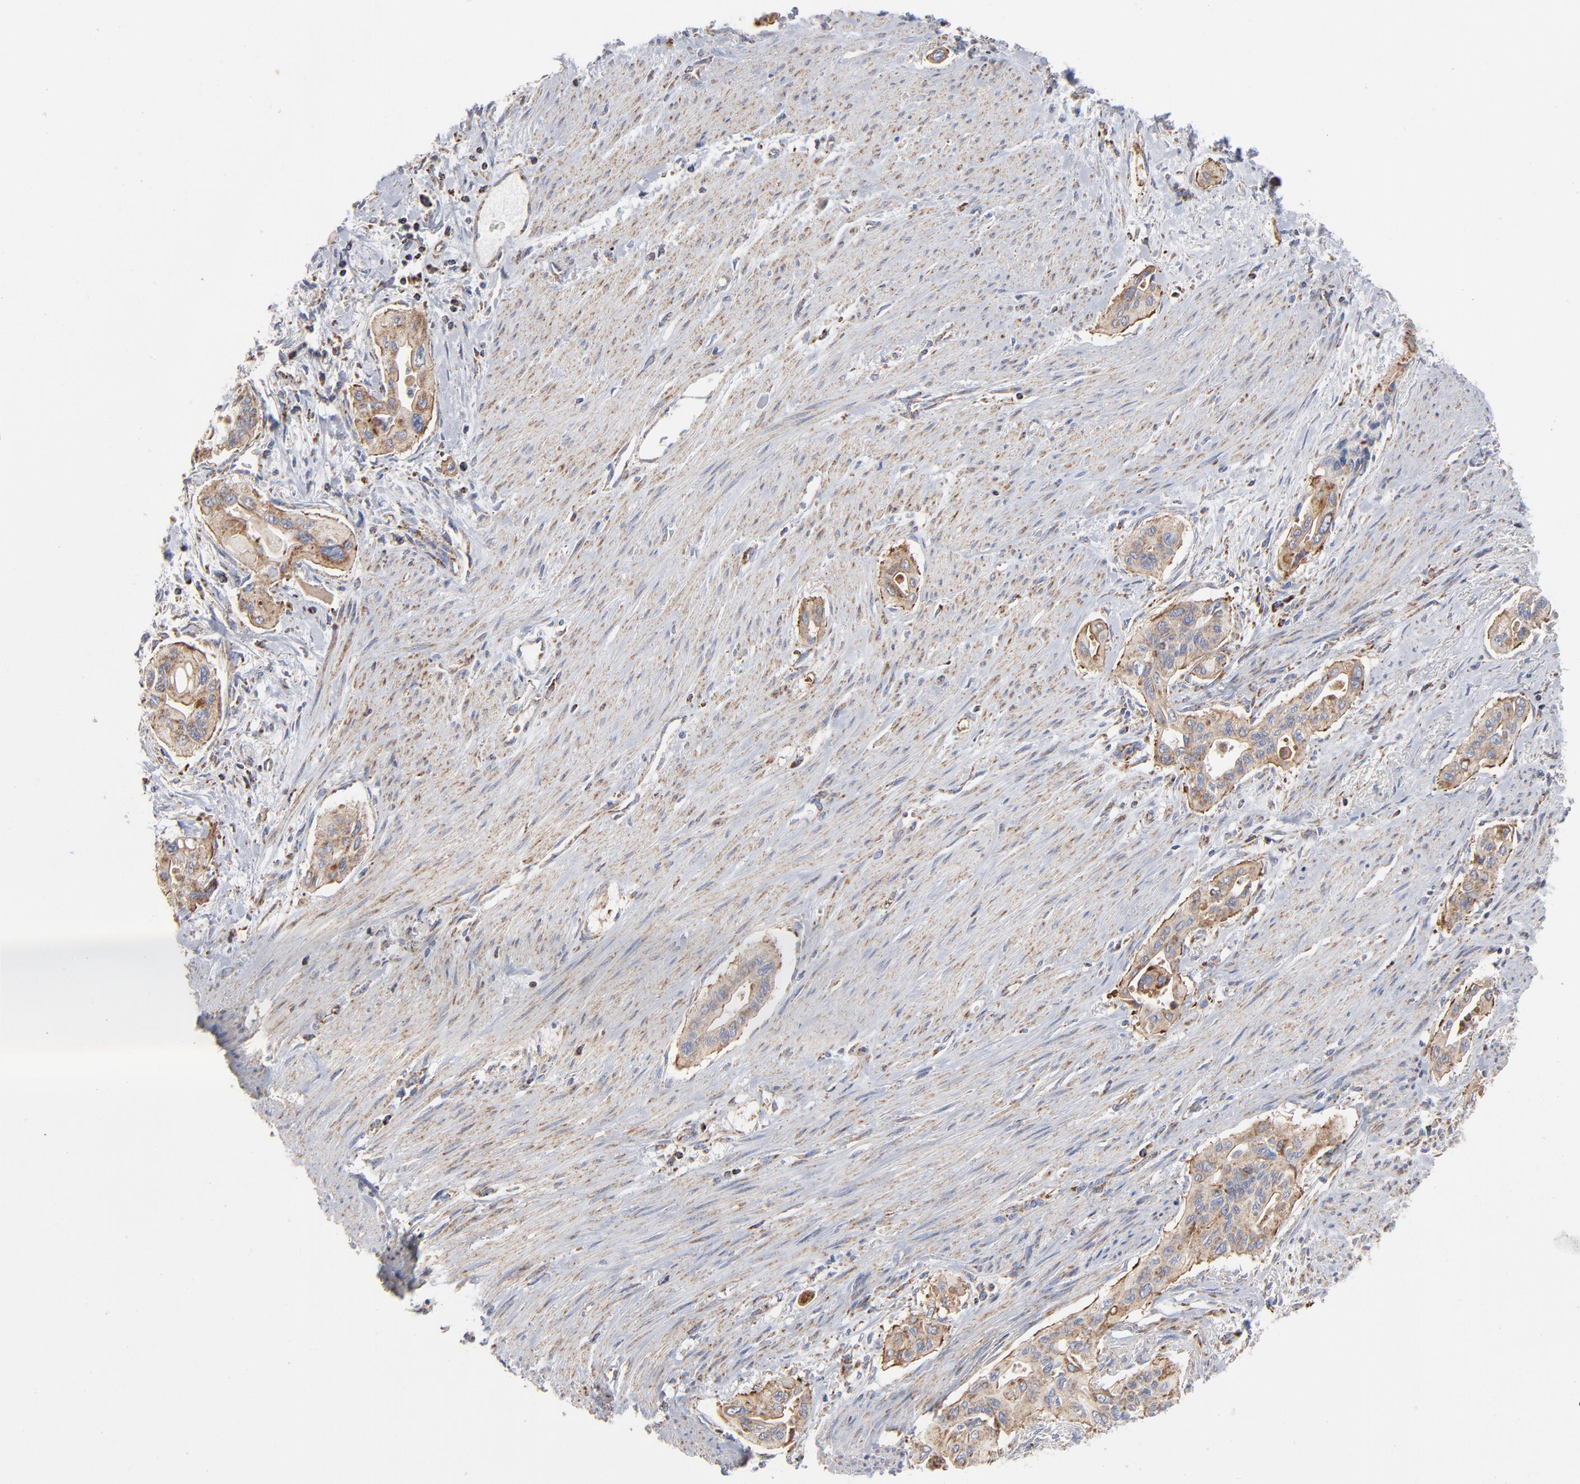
{"staining": {"intensity": "strong", "quantity": ">75%", "location": "cytoplasmic/membranous"}, "tissue": "pancreatic cancer", "cell_type": "Tumor cells", "image_type": "cancer", "snomed": [{"axis": "morphology", "description": "Adenocarcinoma, NOS"}, {"axis": "topography", "description": "Pancreas"}], "caption": "This histopathology image displays pancreatic adenocarcinoma stained with immunohistochemistry to label a protein in brown. The cytoplasmic/membranous of tumor cells show strong positivity for the protein. Nuclei are counter-stained blue.", "gene": "ASB3", "patient": {"sex": "male", "age": 77}}